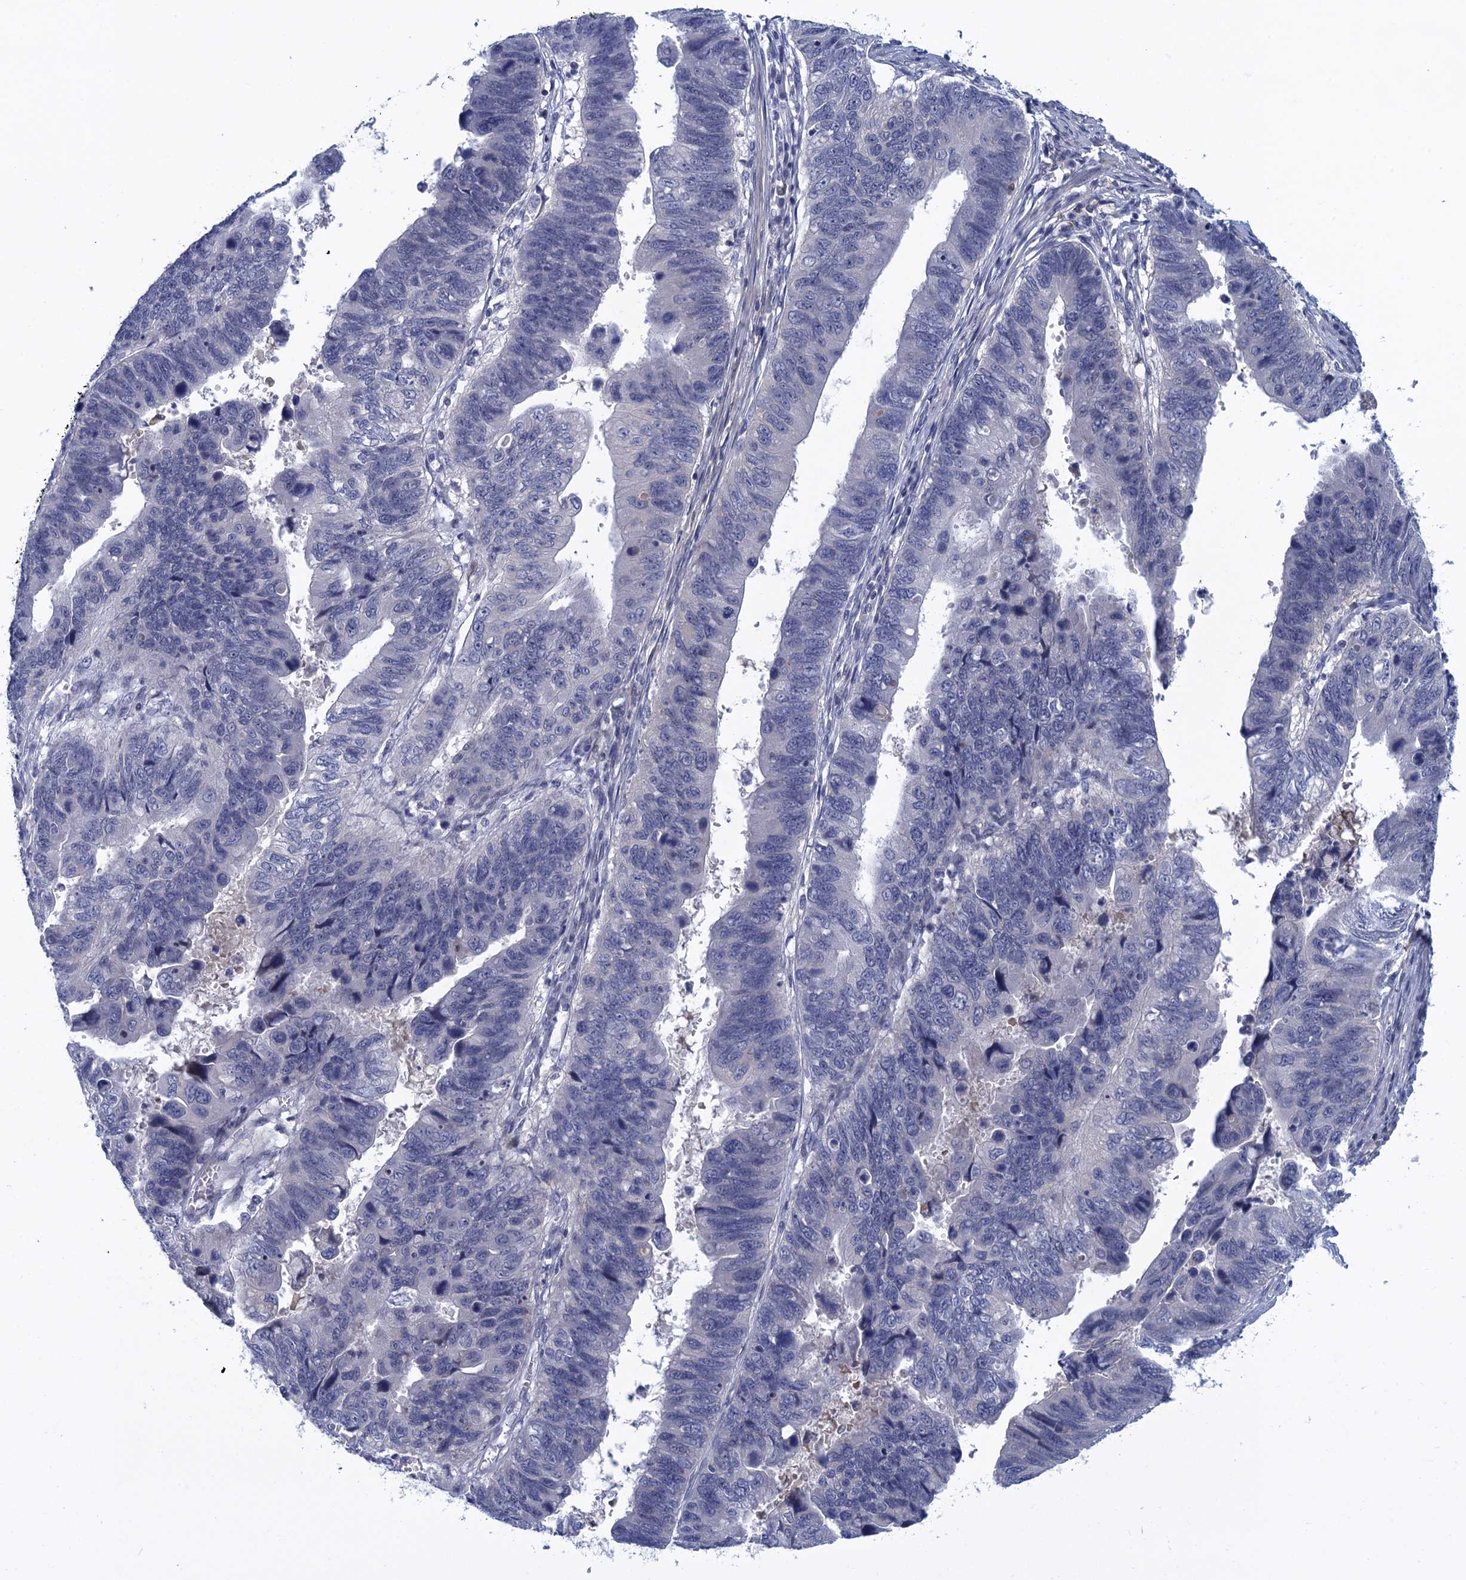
{"staining": {"intensity": "negative", "quantity": "none", "location": "none"}, "tissue": "stomach cancer", "cell_type": "Tumor cells", "image_type": "cancer", "snomed": [{"axis": "morphology", "description": "Adenocarcinoma, NOS"}, {"axis": "topography", "description": "Stomach"}], "caption": "This is an IHC photomicrograph of human stomach cancer. There is no expression in tumor cells.", "gene": "SCEL", "patient": {"sex": "male", "age": 59}}